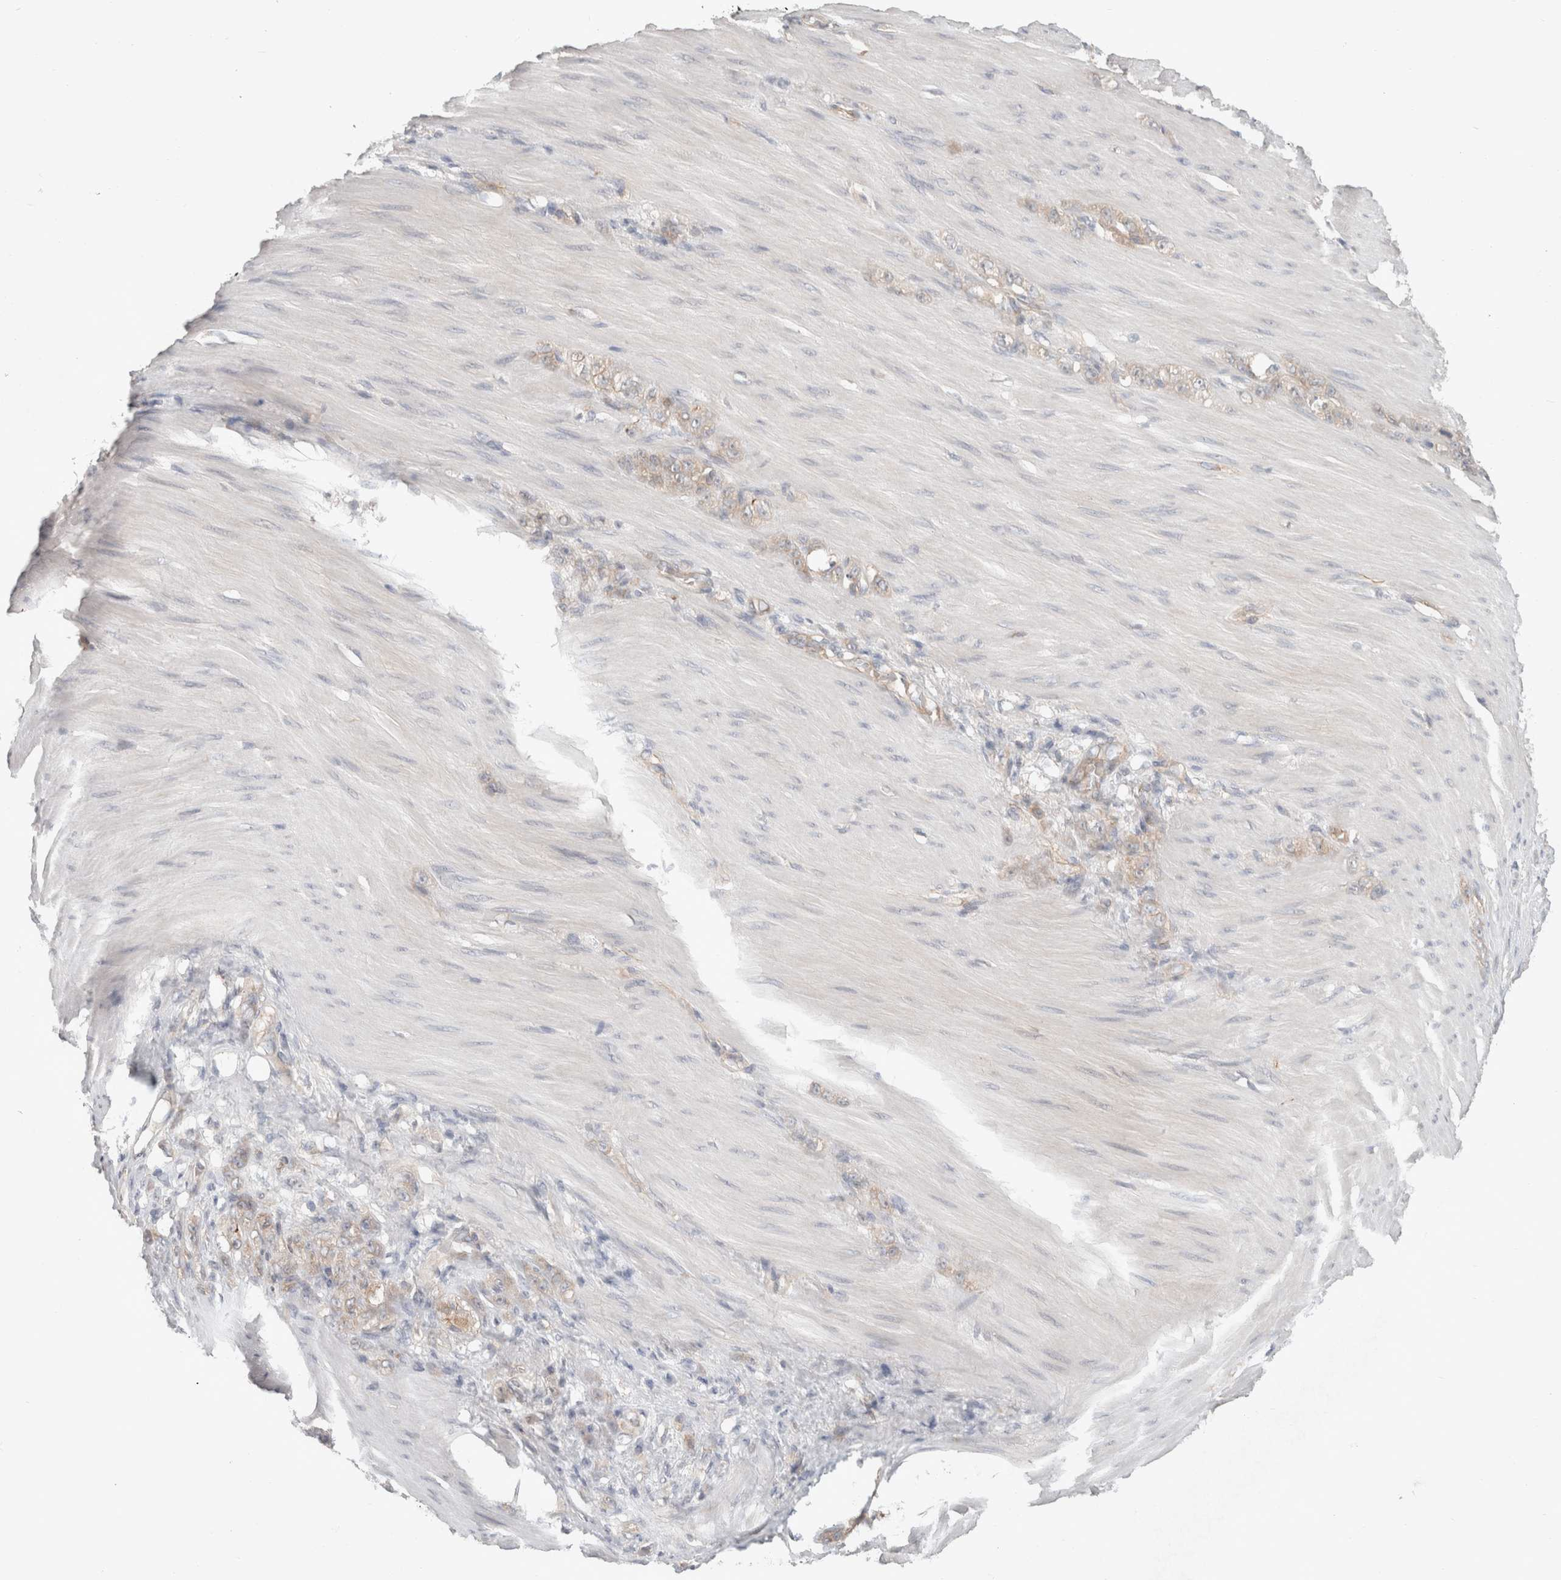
{"staining": {"intensity": "negative", "quantity": "none", "location": "none"}, "tissue": "stomach cancer", "cell_type": "Tumor cells", "image_type": "cancer", "snomed": [{"axis": "morphology", "description": "Normal tissue, NOS"}, {"axis": "morphology", "description": "Adenocarcinoma, NOS"}, {"axis": "topography", "description": "Stomach"}], "caption": "A high-resolution photomicrograph shows IHC staining of adenocarcinoma (stomach), which demonstrates no significant staining in tumor cells.", "gene": "RASAL2", "patient": {"sex": "male", "age": 82}}